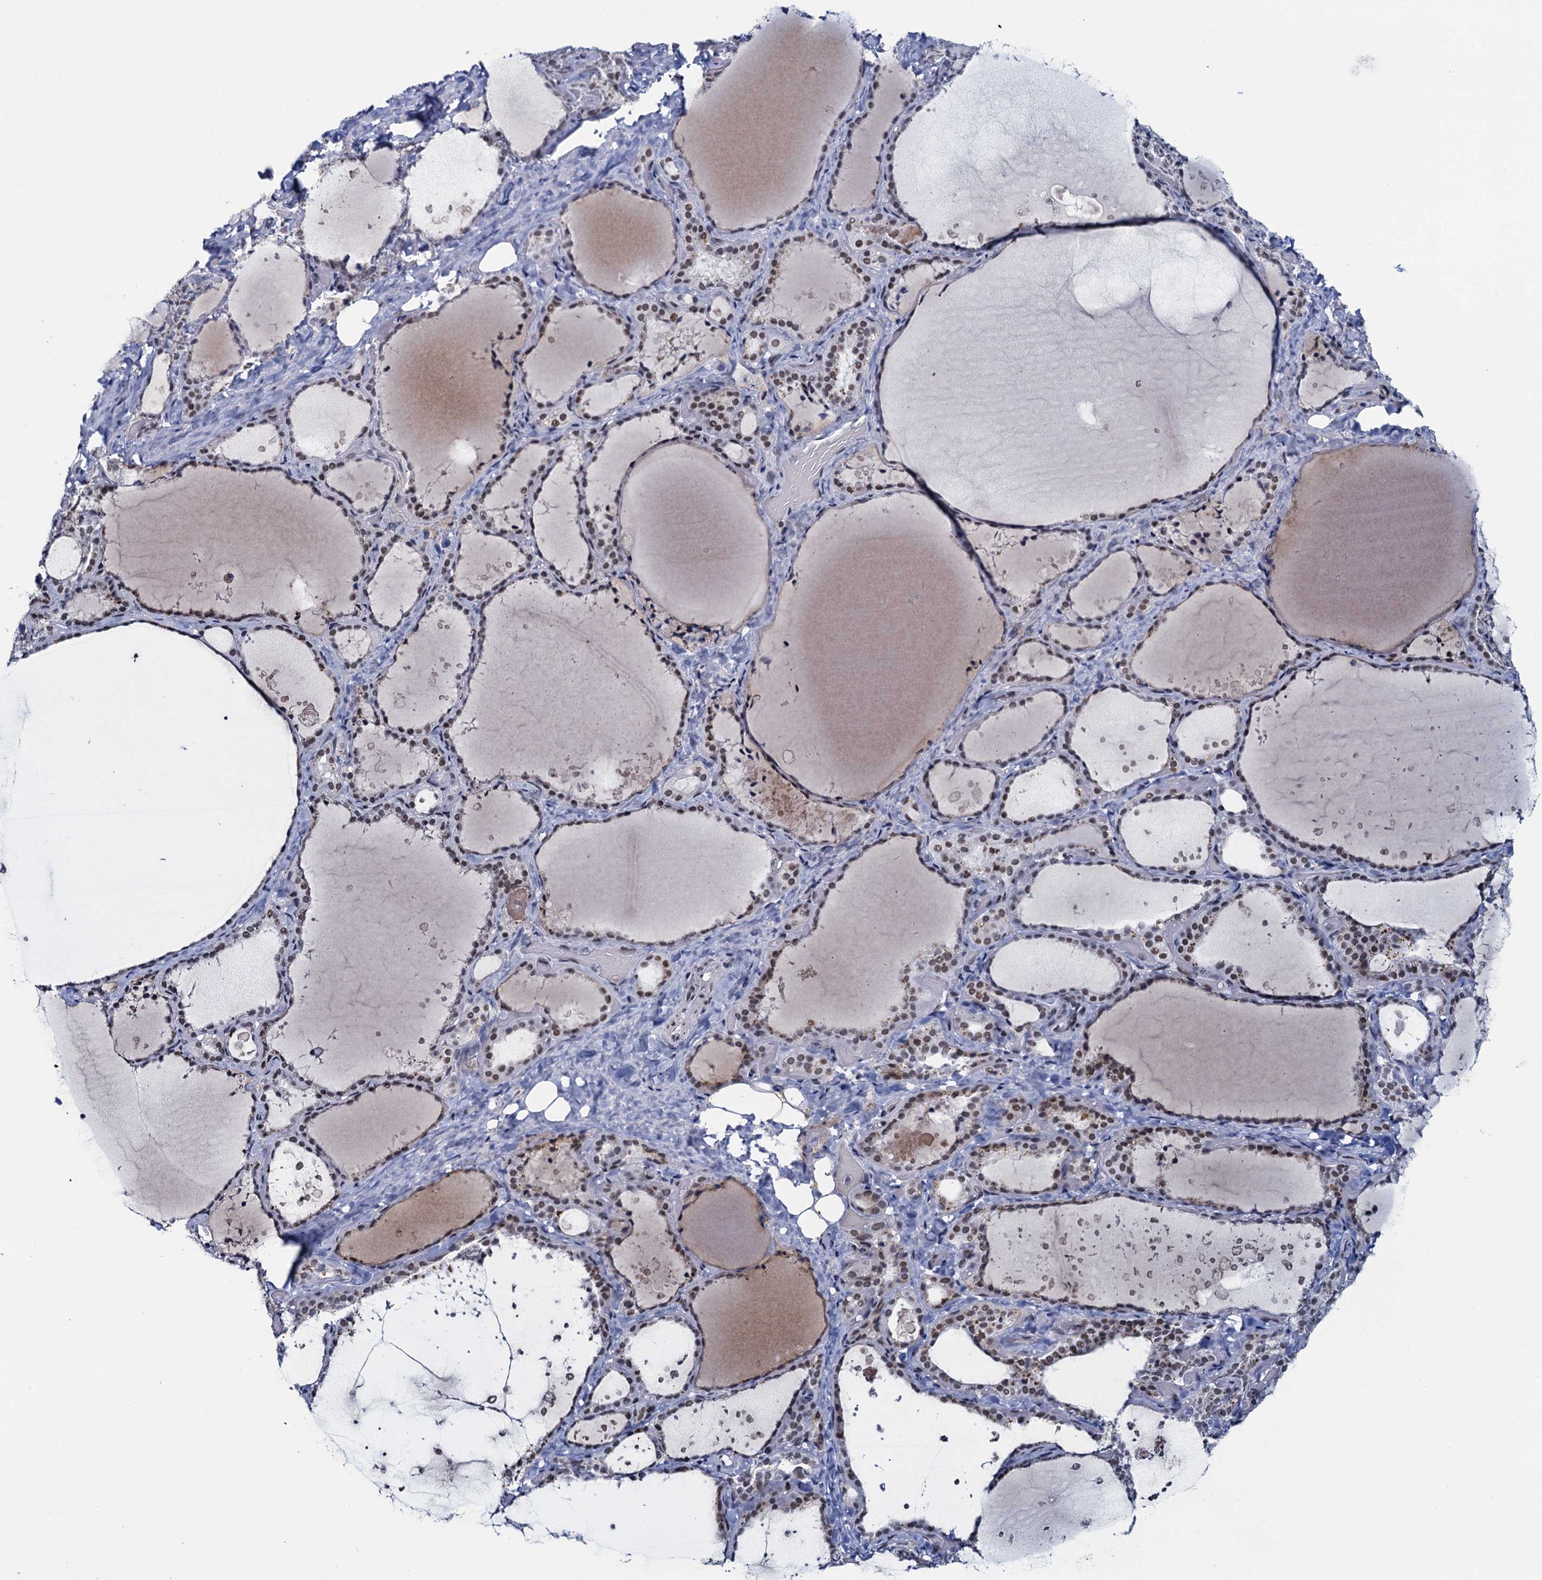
{"staining": {"intensity": "moderate", "quantity": ">75%", "location": "nuclear"}, "tissue": "thyroid gland", "cell_type": "Glandular cells", "image_type": "normal", "snomed": [{"axis": "morphology", "description": "Normal tissue, NOS"}, {"axis": "topography", "description": "Thyroid gland"}], "caption": "Thyroid gland stained with immunohistochemistry (IHC) exhibits moderate nuclear staining in approximately >75% of glandular cells.", "gene": "HNRNPUL2", "patient": {"sex": "female", "age": 44}}